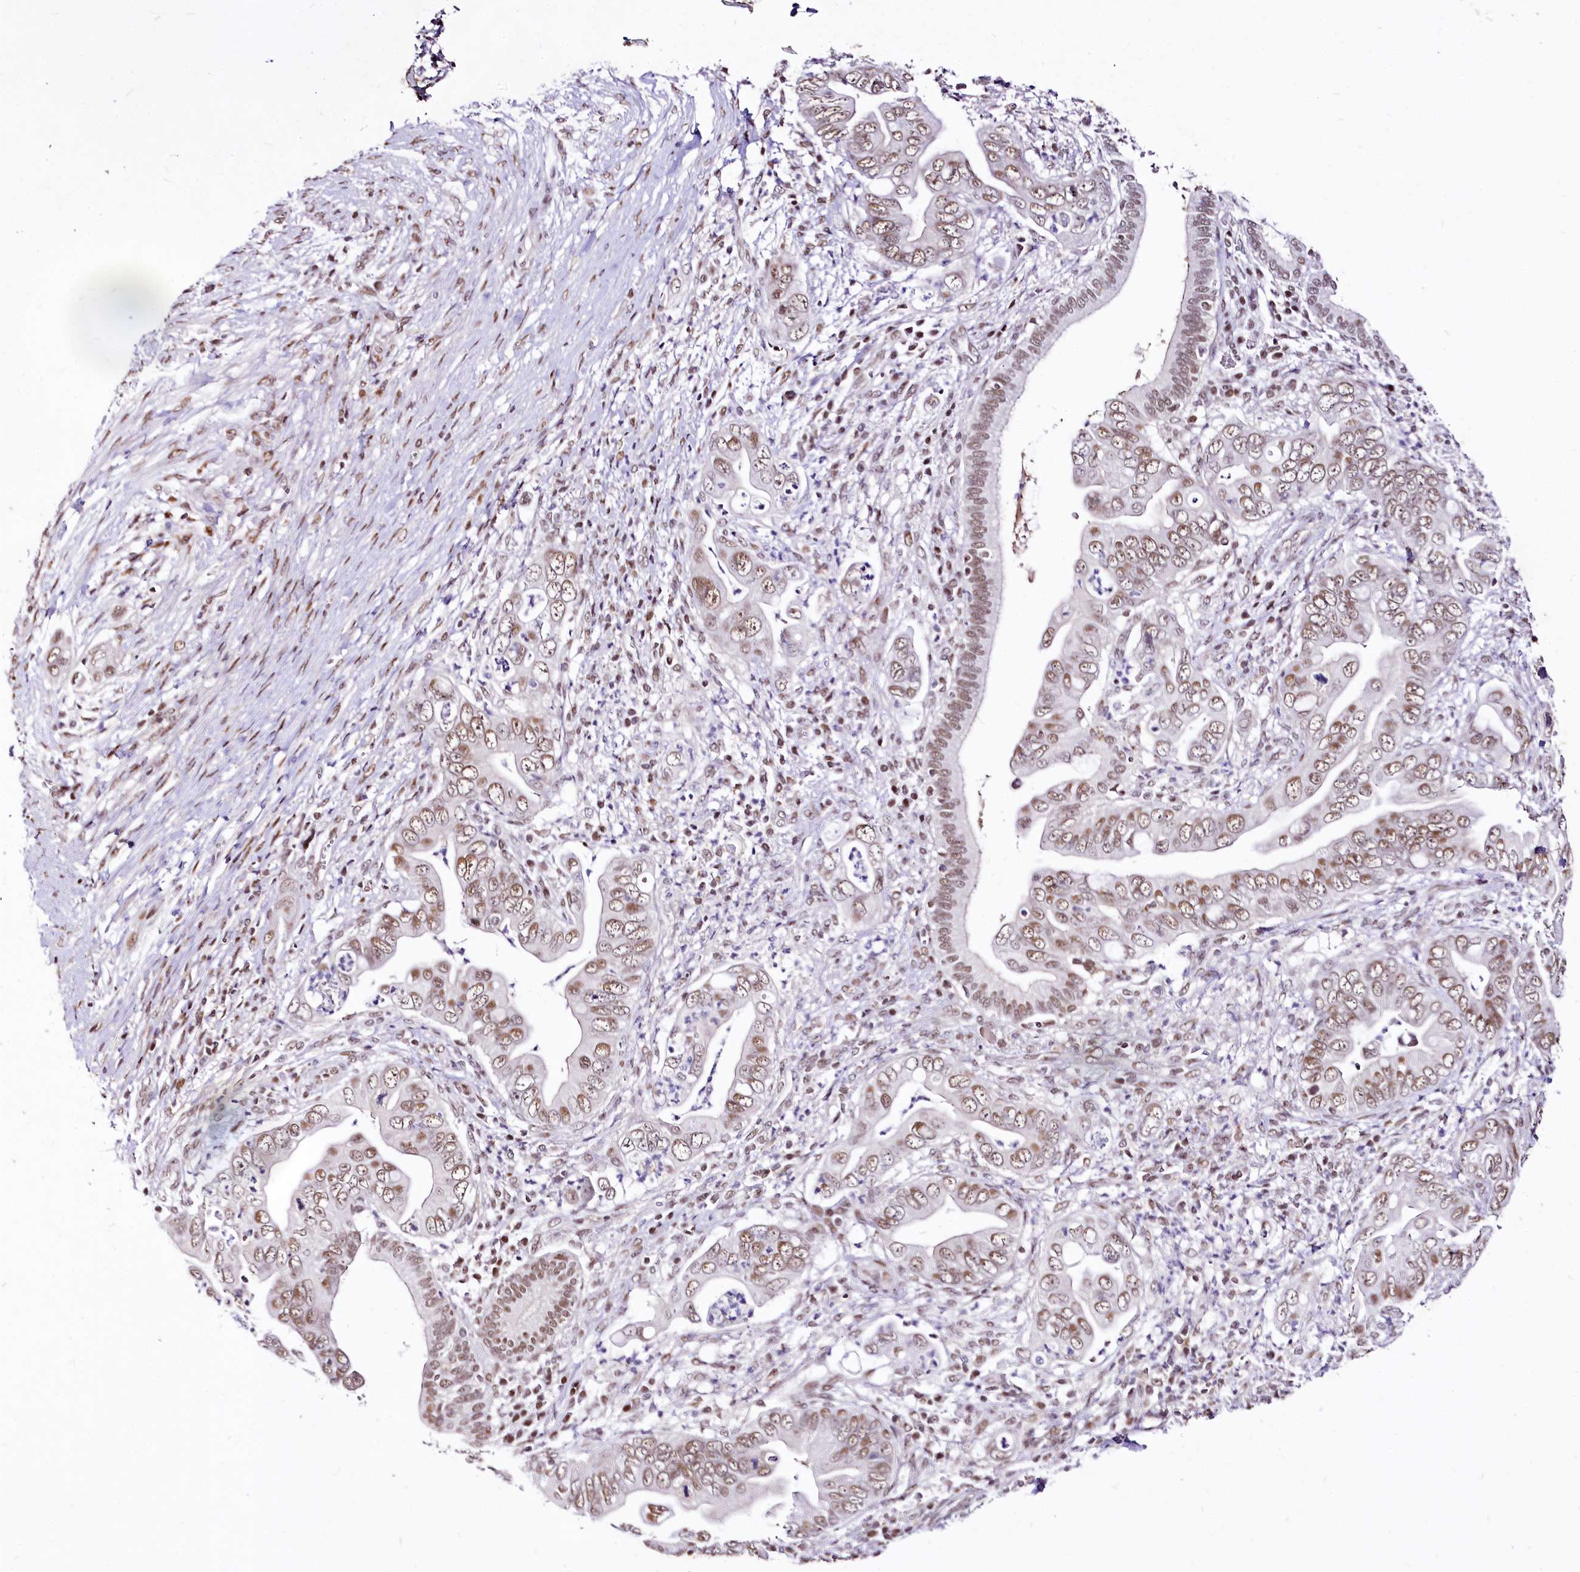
{"staining": {"intensity": "moderate", "quantity": ">75%", "location": "nuclear"}, "tissue": "pancreatic cancer", "cell_type": "Tumor cells", "image_type": "cancer", "snomed": [{"axis": "morphology", "description": "Adenocarcinoma, NOS"}, {"axis": "topography", "description": "Pancreas"}], "caption": "This image reveals immunohistochemistry (IHC) staining of pancreatic cancer, with medium moderate nuclear expression in approximately >75% of tumor cells.", "gene": "POLA2", "patient": {"sex": "male", "age": 75}}